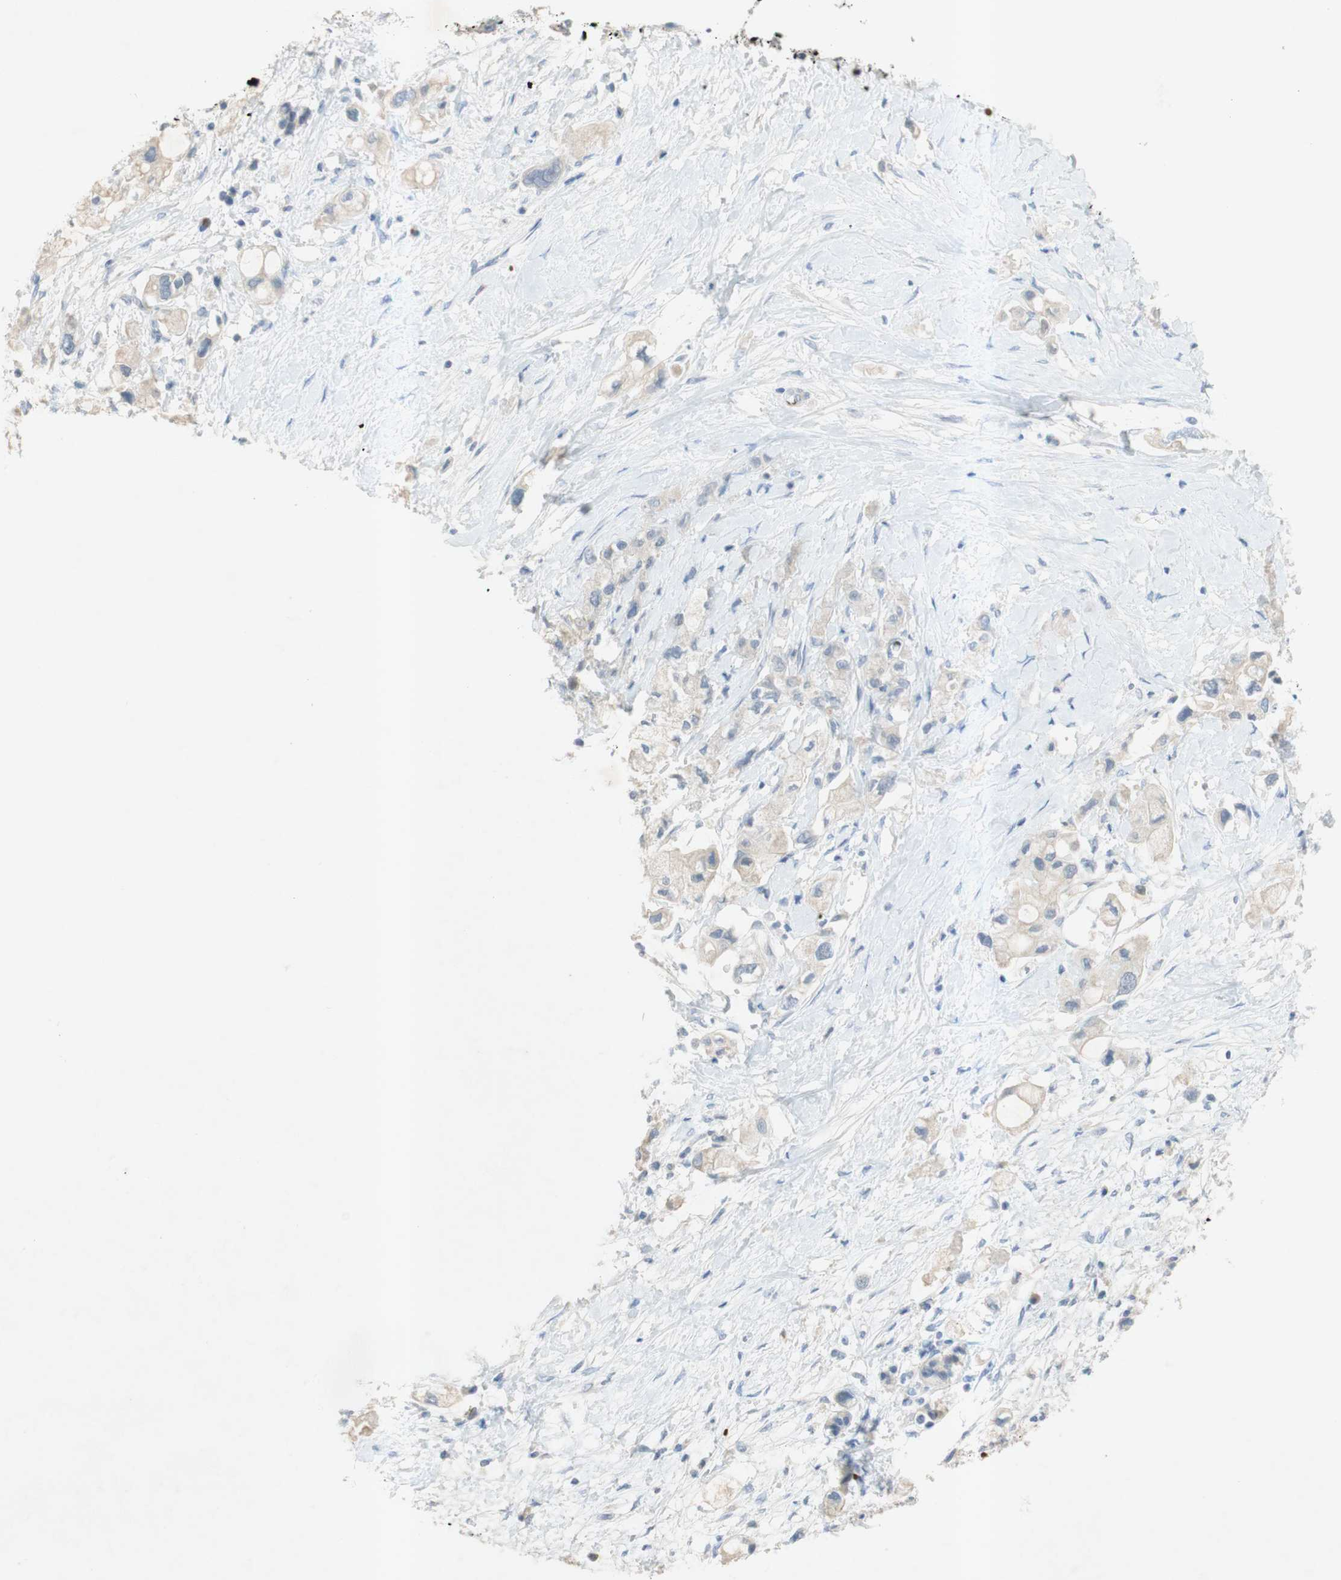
{"staining": {"intensity": "negative", "quantity": "none", "location": "none"}, "tissue": "pancreatic cancer", "cell_type": "Tumor cells", "image_type": "cancer", "snomed": [{"axis": "morphology", "description": "Adenocarcinoma, NOS"}, {"axis": "topography", "description": "Pancreas"}], "caption": "A histopathology image of pancreatic cancer stained for a protein displays no brown staining in tumor cells.", "gene": "EPO", "patient": {"sex": "female", "age": 56}}